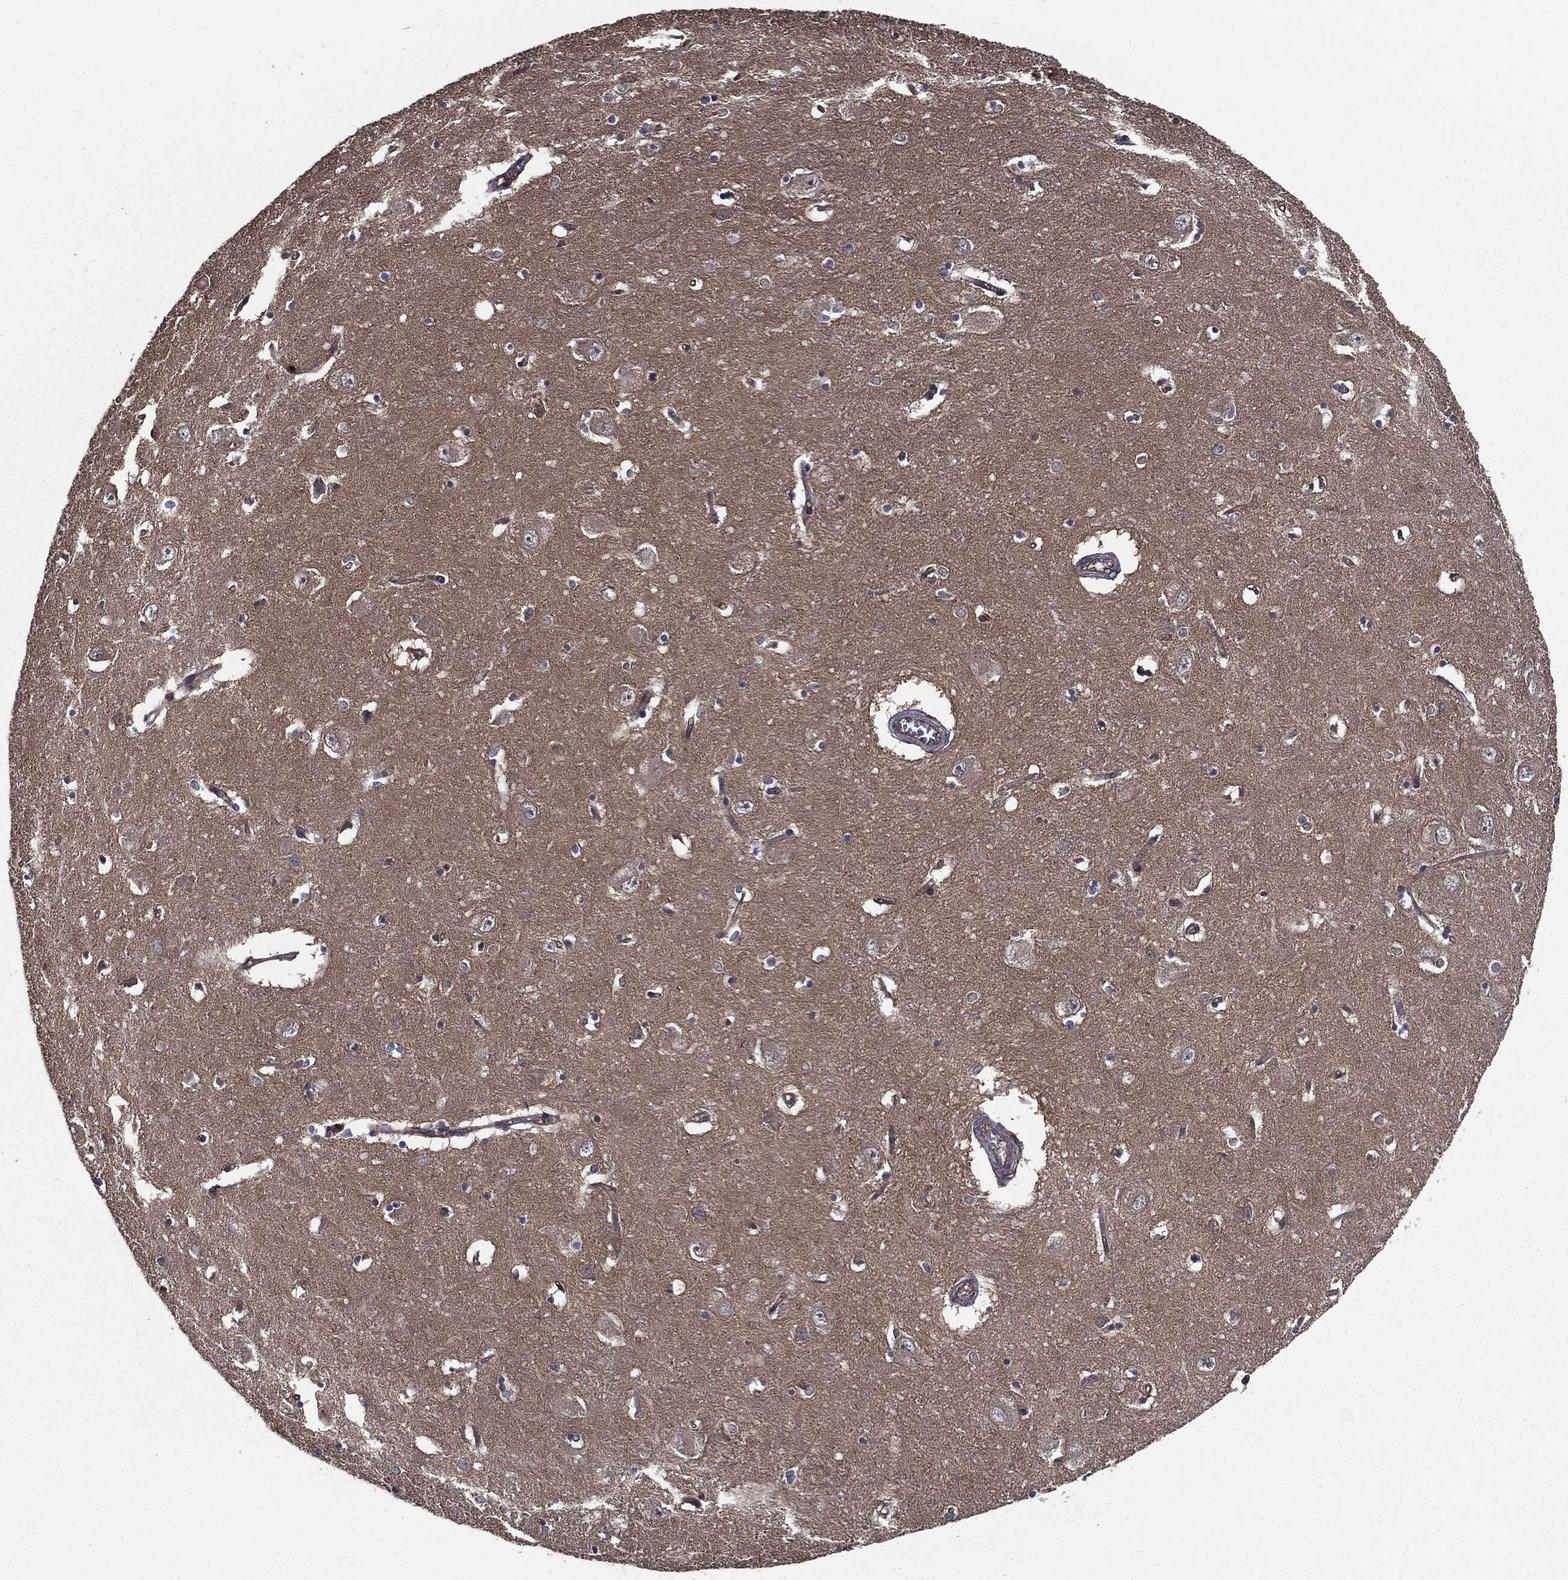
{"staining": {"intensity": "negative", "quantity": "none", "location": "none"}, "tissue": "caudate", "cell_type": "Glial cells", "image_type": "normal", "snomed": [{"axis": "morphology", "description": "Normal tissue, NOS"}, {"axis": "topography", "description": "Lateral ventricle wall"}], "caption": "Glial cells show no significant protein staining in benign caudate. (Brightfield microscopy of DAB (3,3'-diaminobenzidine) immunohistochemistry (IHC) at high magnification).", "gene": "PDCD6IP", "patient": {"sex": "male", "age": 54}}